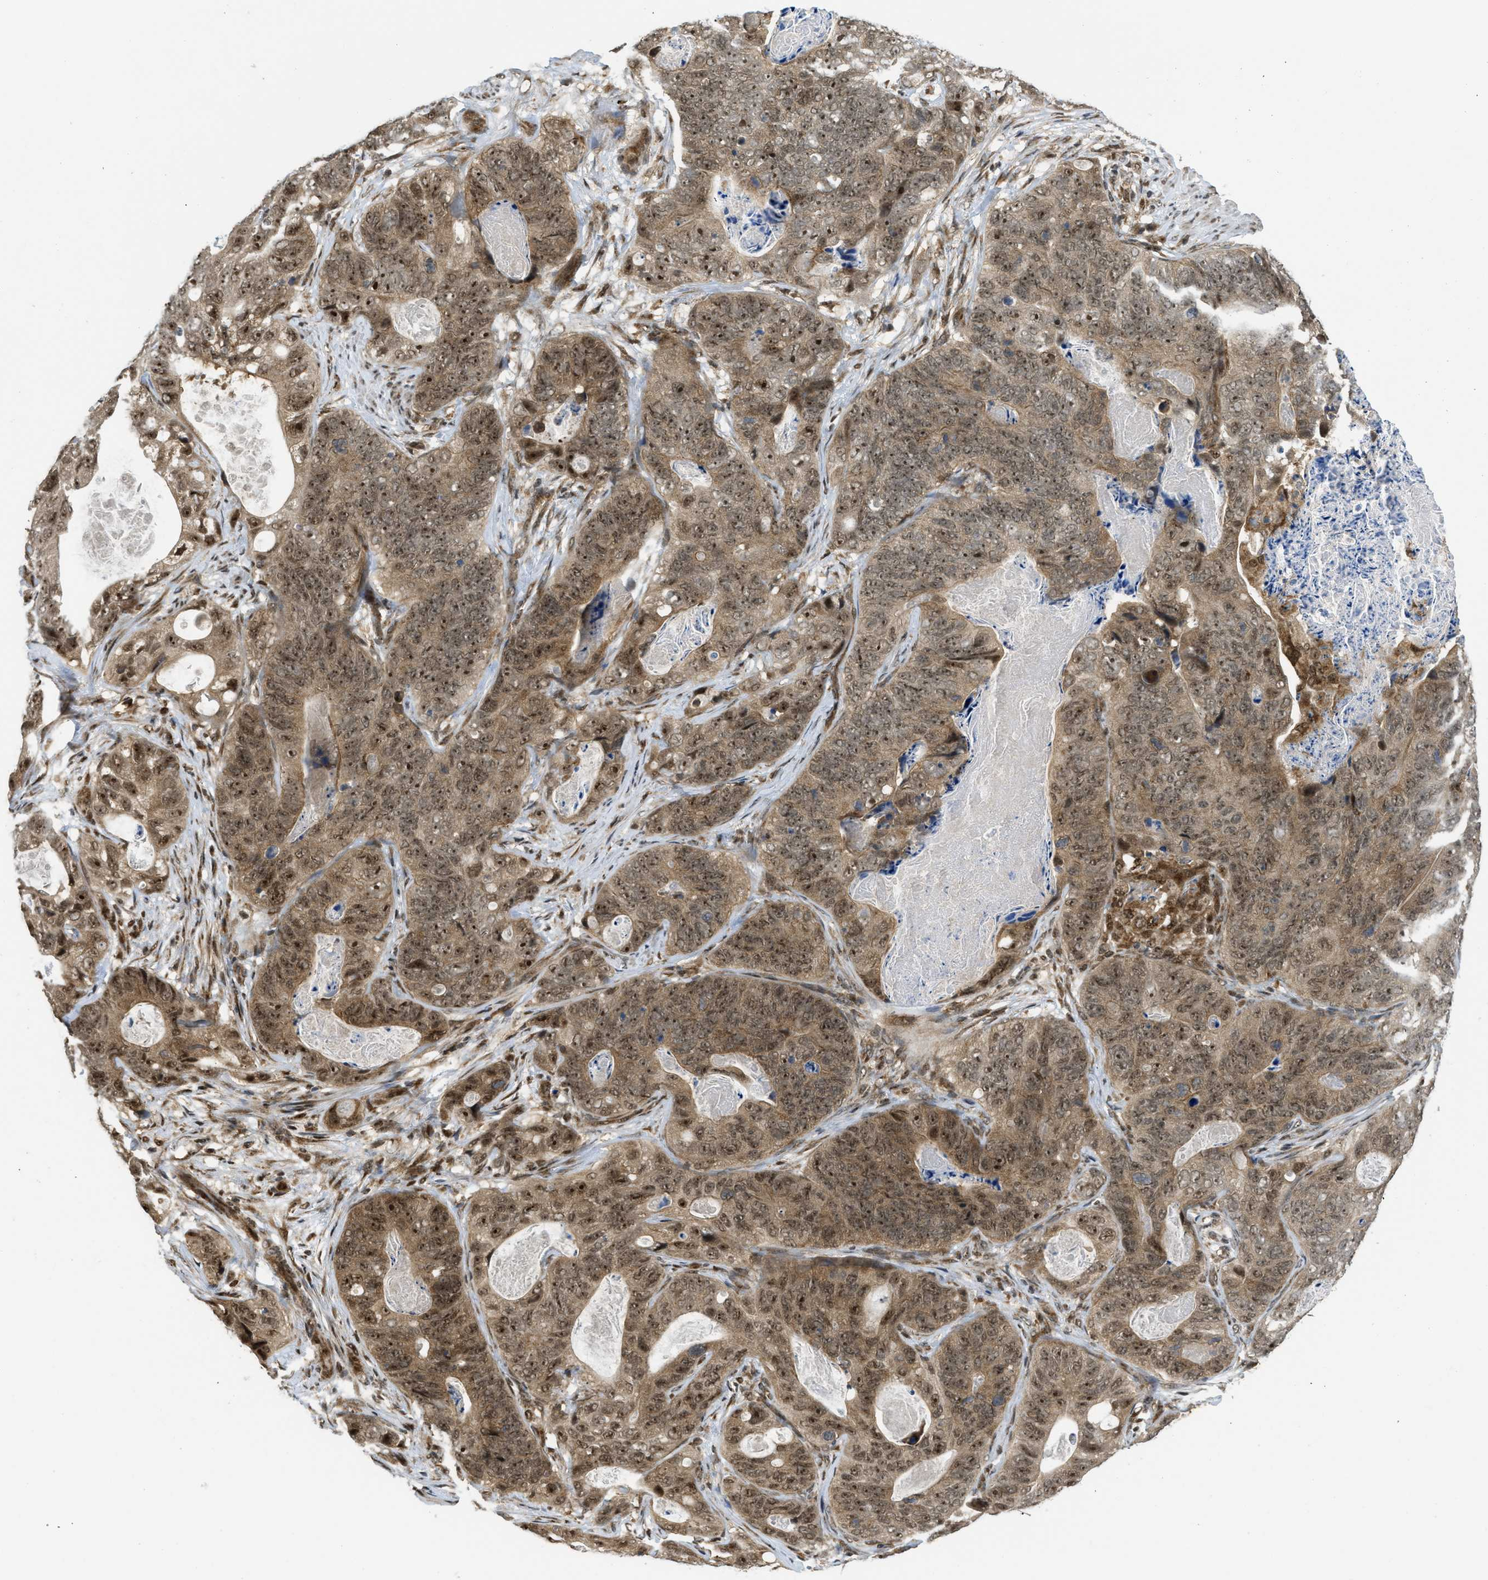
{"staining": {"intensity": "moderate", "quantity": ">75%", "location": "cytoplasmic/membranous,nuclear"}, "tissue": "stomach cancer", "cell_type": "Tumor cells", "image_type": "cancer", "snomed": [{"axis": "morphology", "description": "Adenocarcinoma, NOS"}, {"axis": "topography", "description": "Stomach"}], "caption": "Immunohistochemical staining of stomach cancer (adenocarcinoma) exhibits moderate cytoplasmic/membranous and nuclear protein expression in approximately >75% of tumor cells.", "gene": "TACC1", "patient": {"sex": "female", "age": 89}}